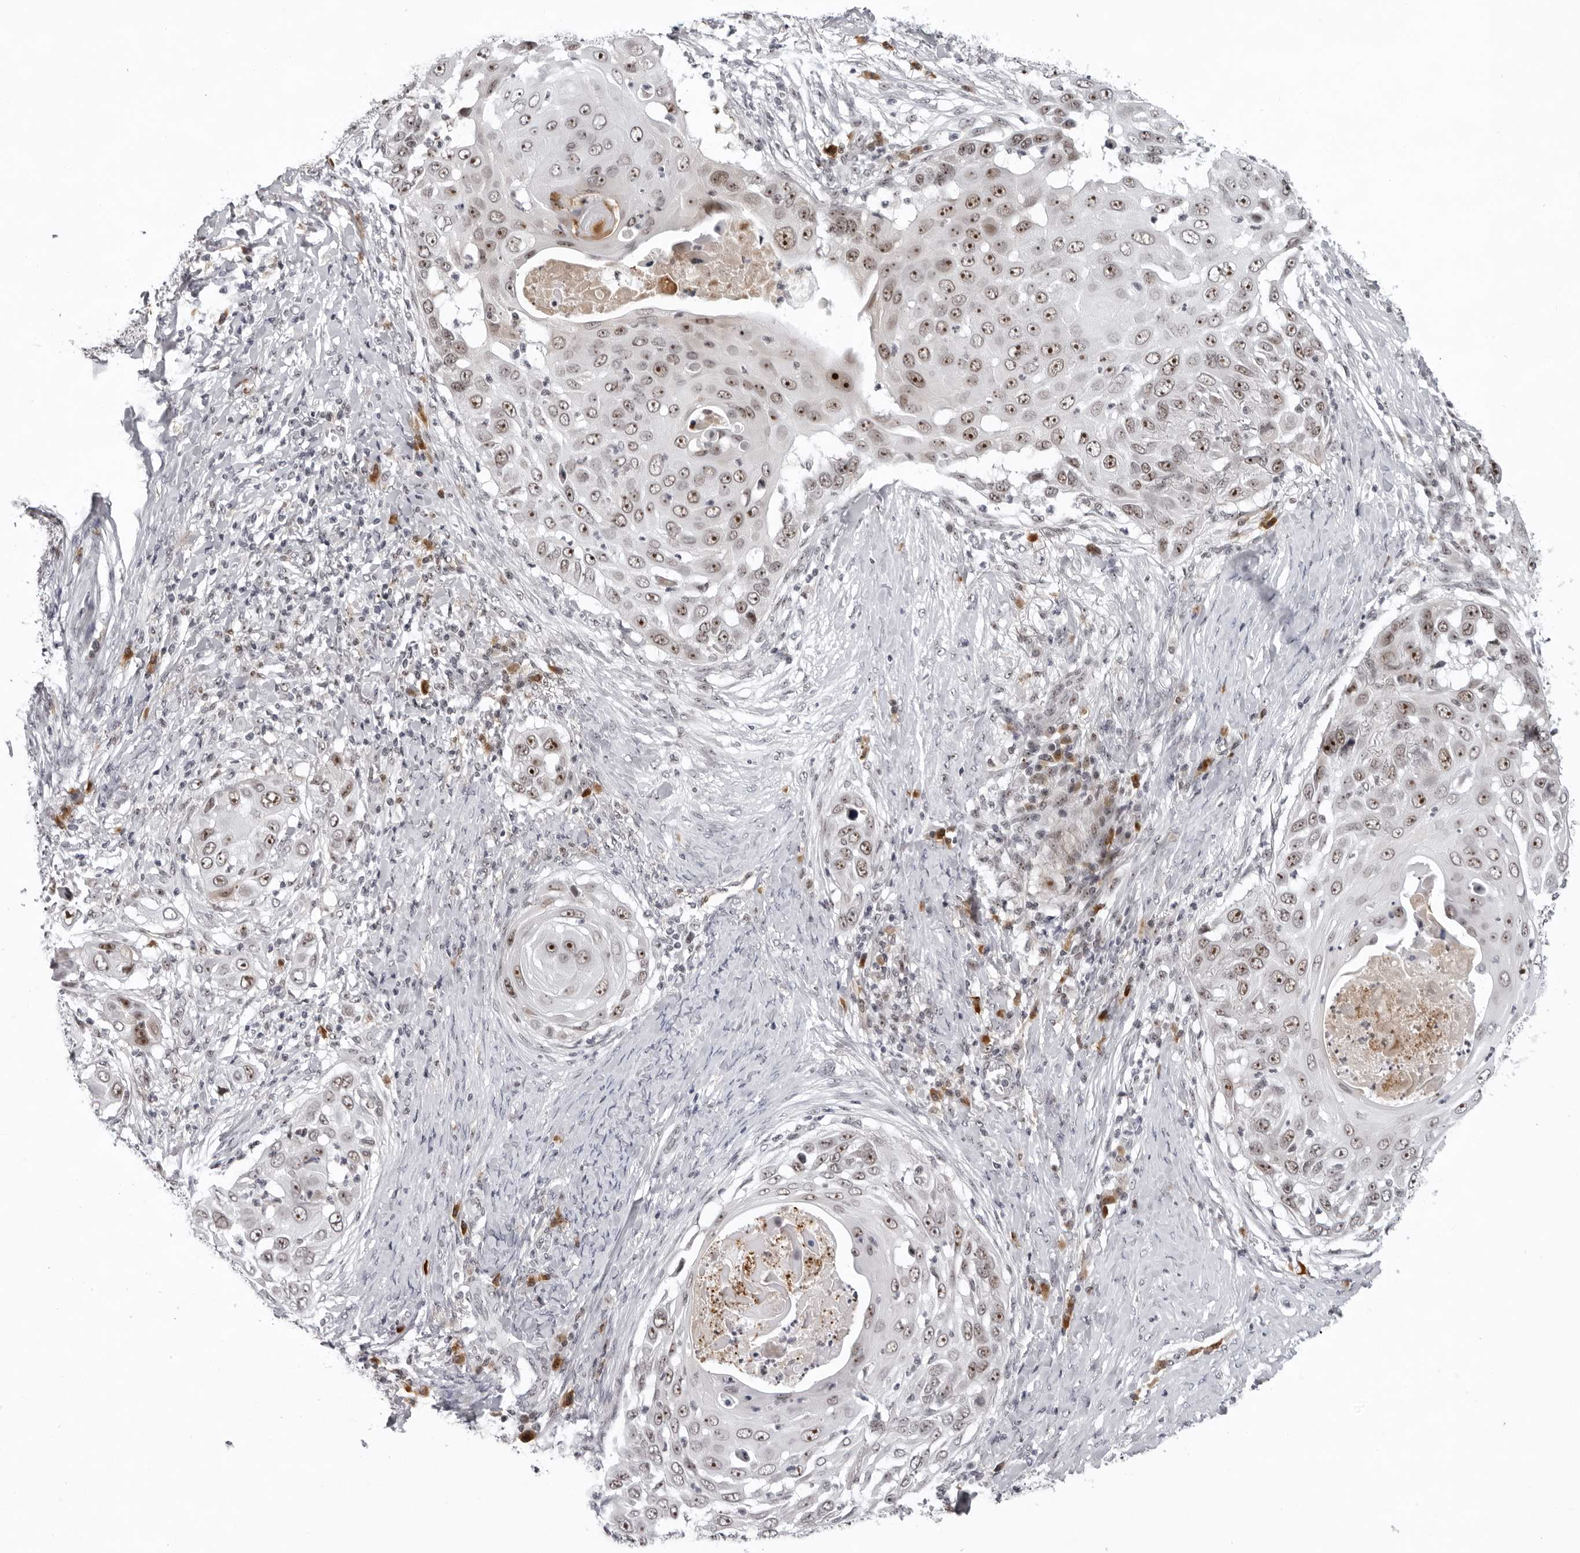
{"staining": {"intensity": "strong", "quantity": ">75%", "location": "nuclear"}, "tissue": "skin cancer", "cell_type": "Tumor cells", "image_type": "cancer", "snomed": [{"axis": "morphology", "description": "Squamous cell carcinoma, NOS"}, {"axis": "topography", "description": "Skin"}], "caption": "DAB immunohistochemical staining of human skin squamous cell carcinoma demonstrates strong nuclear protein positivity in about >75% of tumor cells. (IHC, brightfield microscopy, high magnification).", "gene": "EXOSC10", "patient": {"sex": "female", "age": 44}}